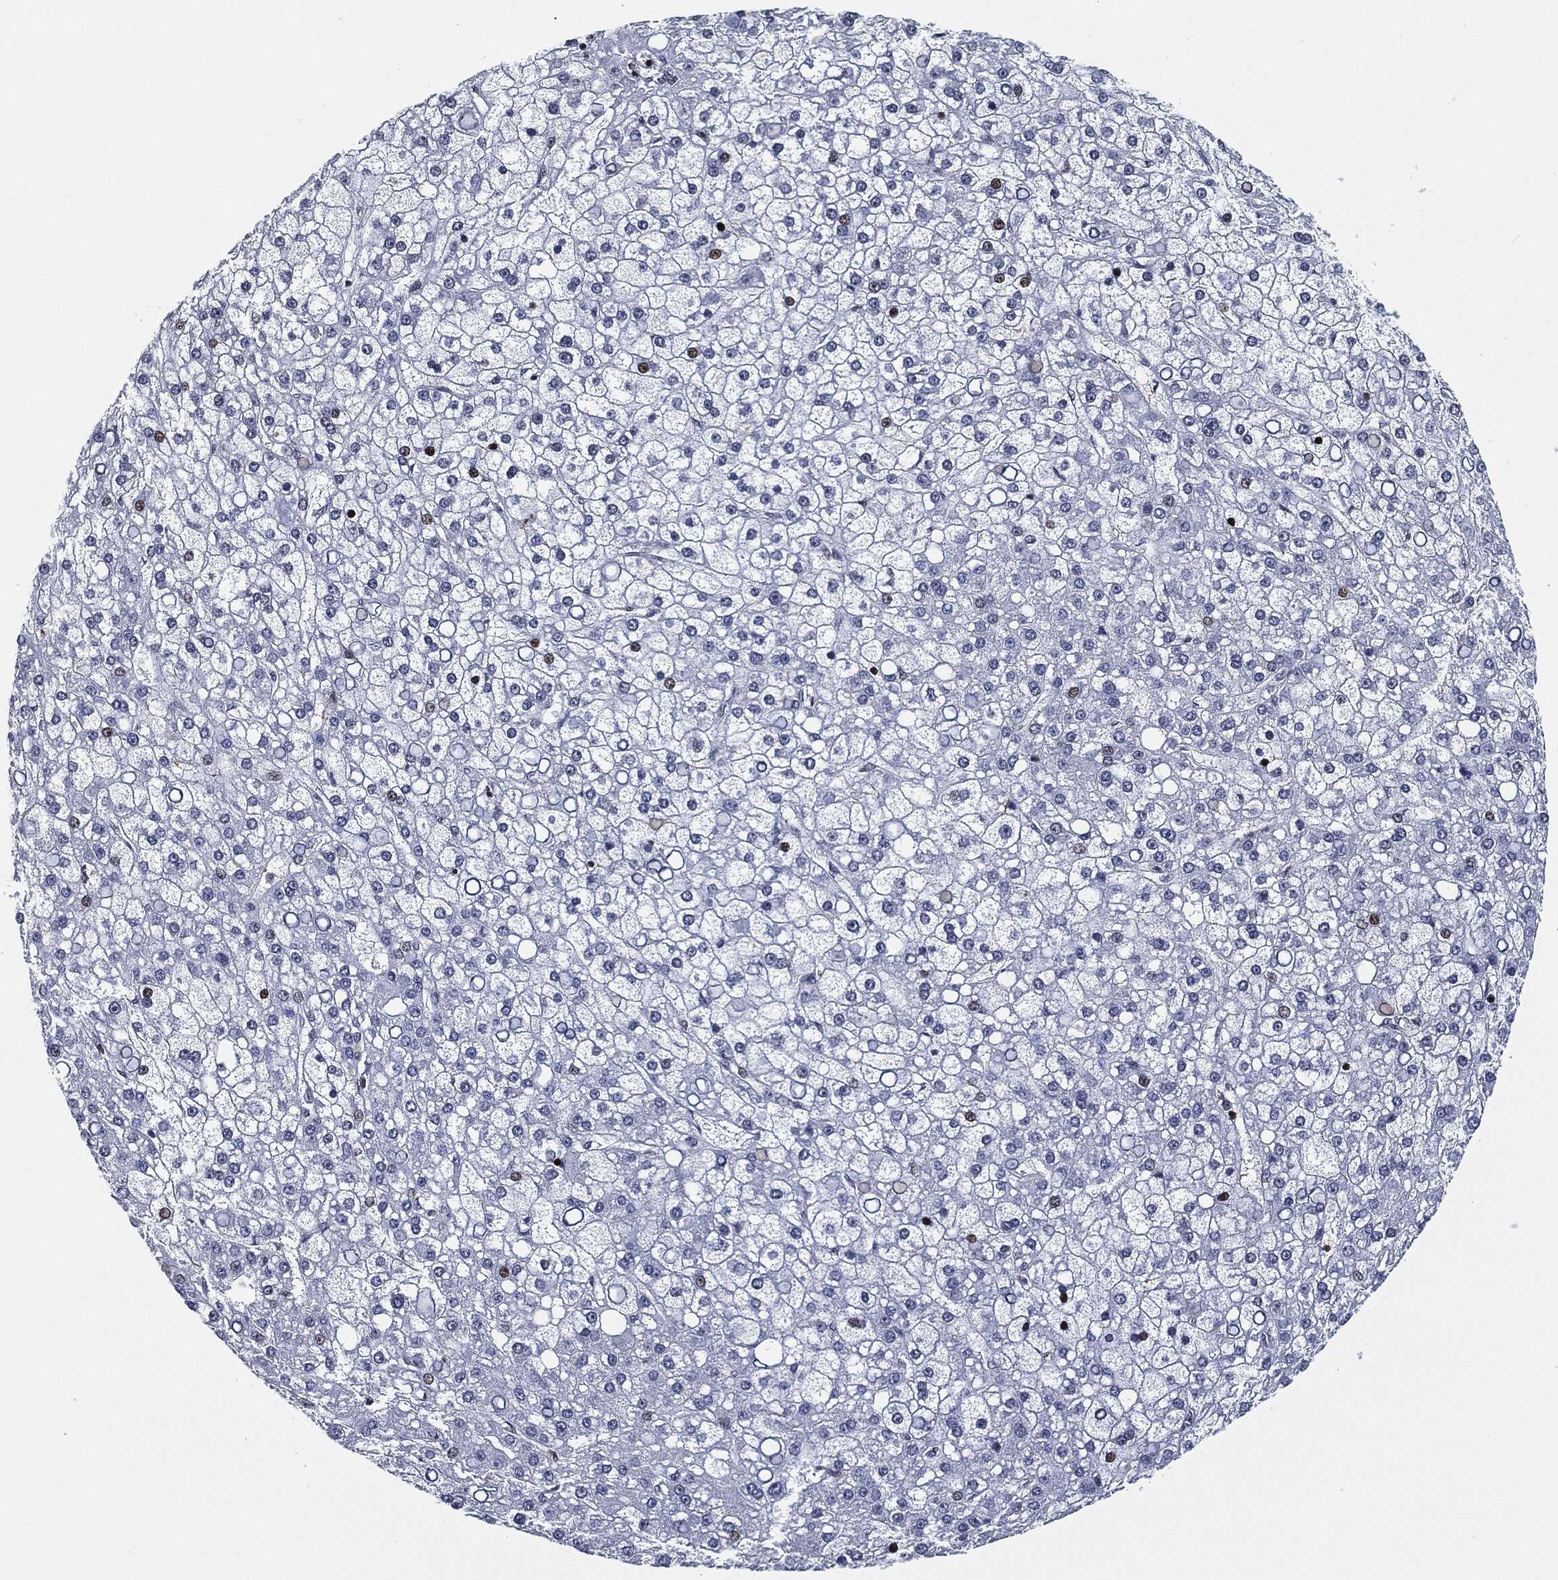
{"staining": {"intensity": "negative", "quantity": "none", "location": "none"}, "tissue": "liver cancer", "cell_type": "Tumor cells", "image_type": "cancer", "snomed": [{"axis": "morphology", "description": "Carcinoma, Hepatocellular, NOS"}, {"axis": "topography", "description": "Liver"}], "caption": "Immunohistochemistry (IHC) of human liver cancer demonstrates no staining in tumor cells.", "gene": "AKT2", "patient": {"sex": "male", "age": 67}}